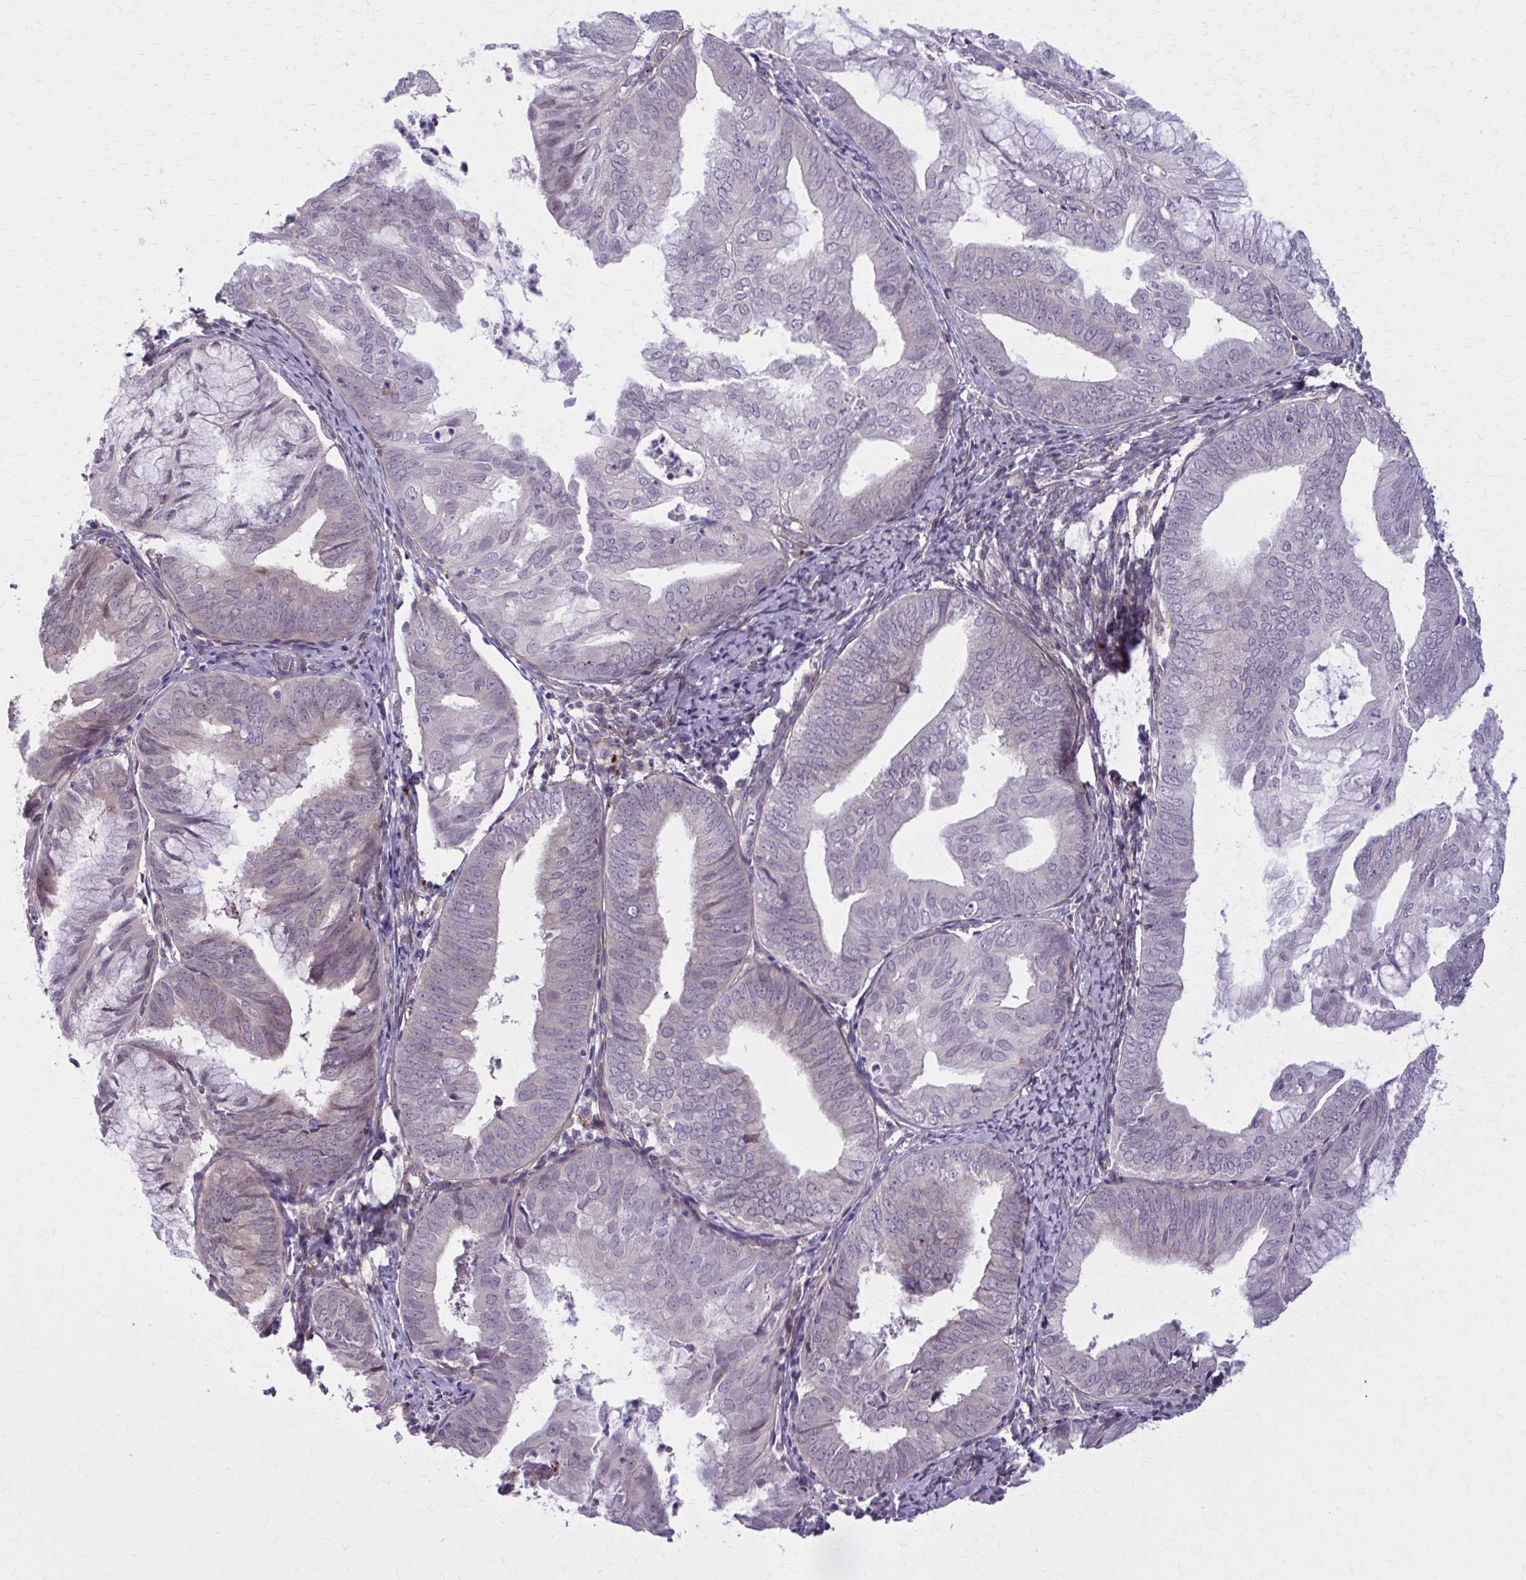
{"staining": {"intensity": "weak", "quantity": "<25%", "location": "cytoplasmic/membranous"}, "tissue": "endometrial cancer", "cell_type": "Tumor cells", "image_type": "cancer", "snomed": [{"axis": "morphology", "description": "Adenocarcinoma, NOS"}, {"axis": "topography", "description": "Endometrium"}], "caption": "Tumor cells are negative for brown protein staining in endometrial adenocarcinoma. Nuclei are stained in blue.", "gene": "NUMBL", "patient": {"sex": "female", "age": 75}}